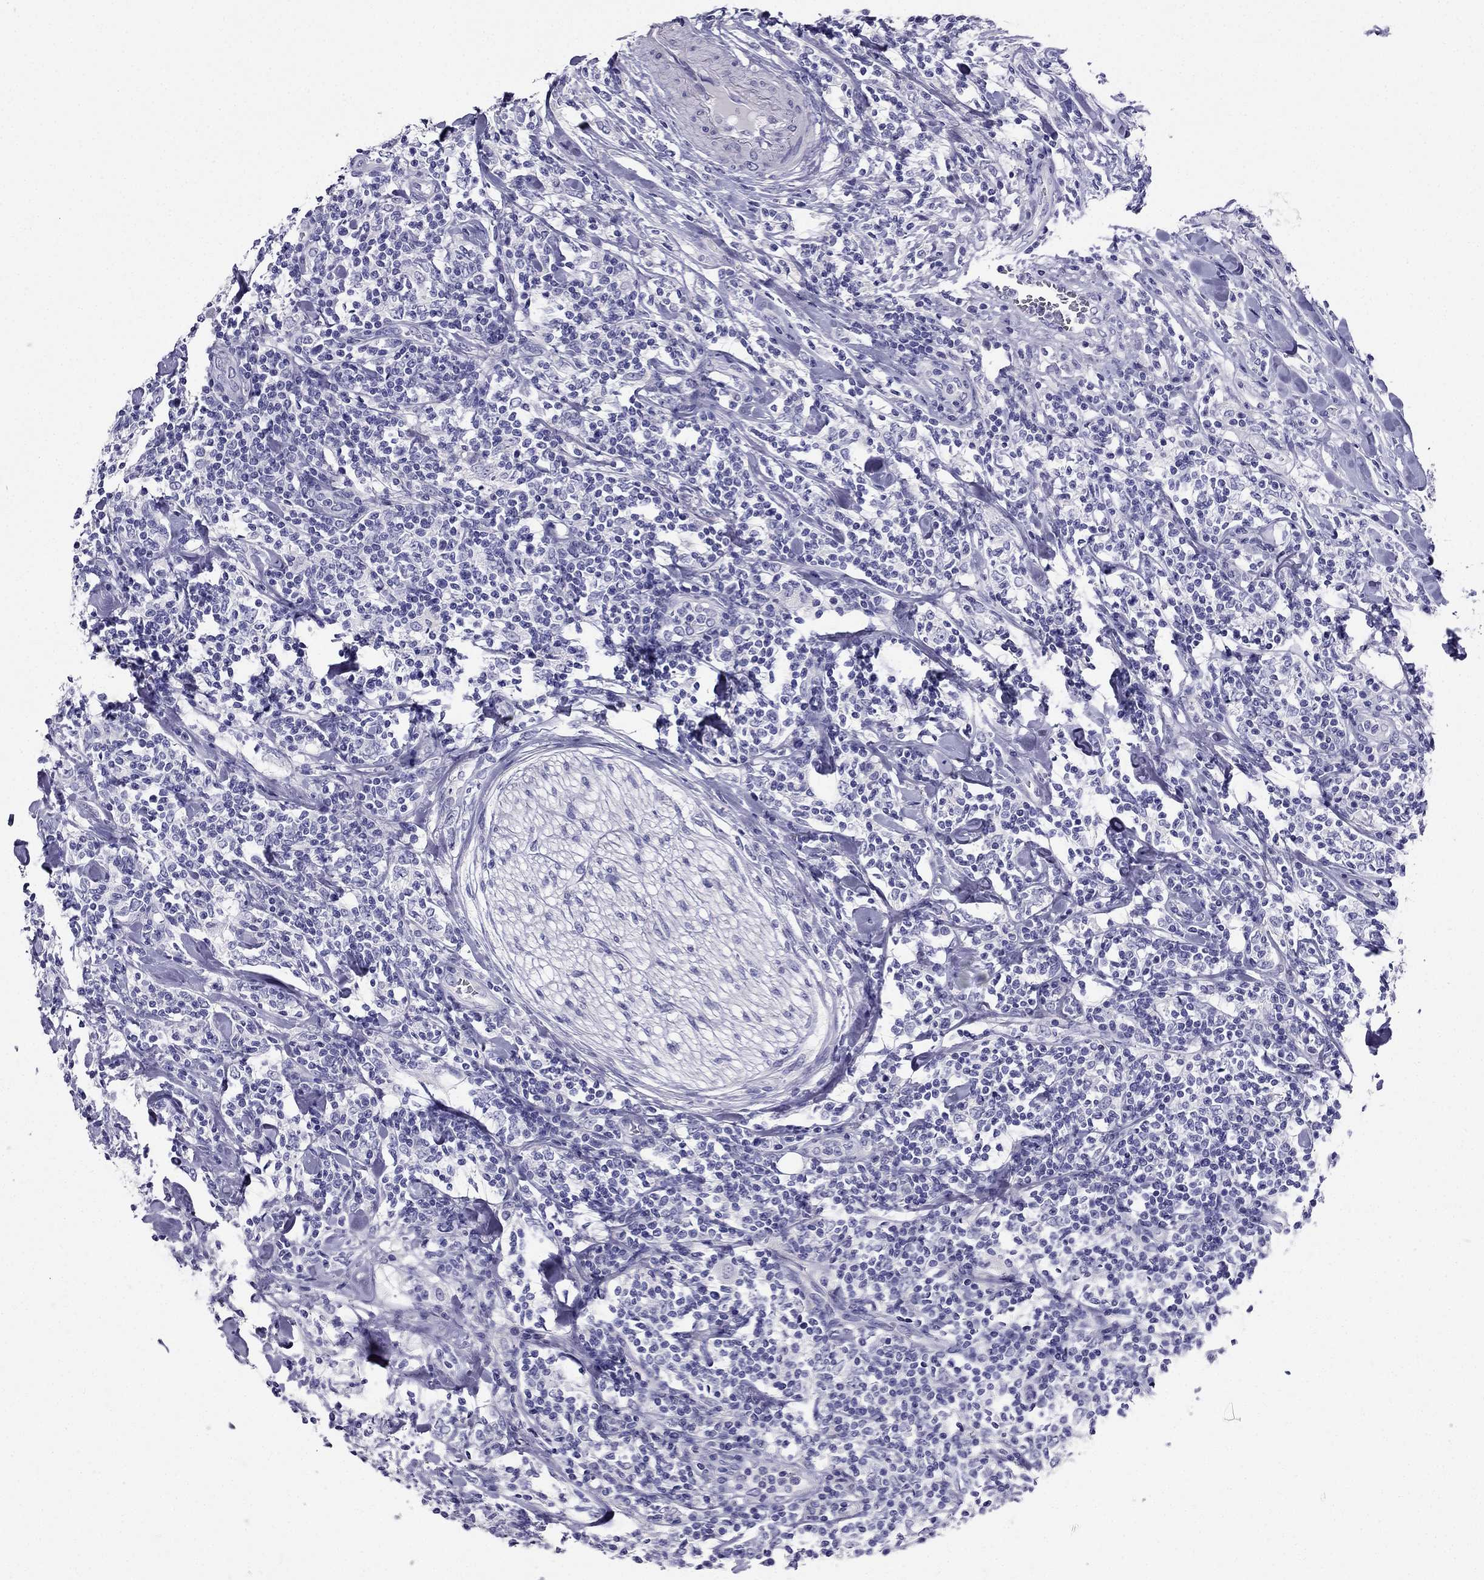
{"staining": {"intensity": "negative", "quantity": "none", "location": "none"}, "tissue": "lymphoma", "cell_type": "Tumor cells", "image_type": "cancer", "snomed": [{"axis": "morphology", "description": "Malignant lymphoma, non-Hodgkin's type, High grade"}, {"axis": "topography", "description": "Lymph node"}], "caption": "Immunohistochemistry (IHC) image of neoplastic tissue: human lymphoma stained with DAB (3,3'-diaminobenzidine) exhibits no significant protein staining in tumor cells.", "gene": "PTH", "patient": {"sex": "female", "age": 84}}